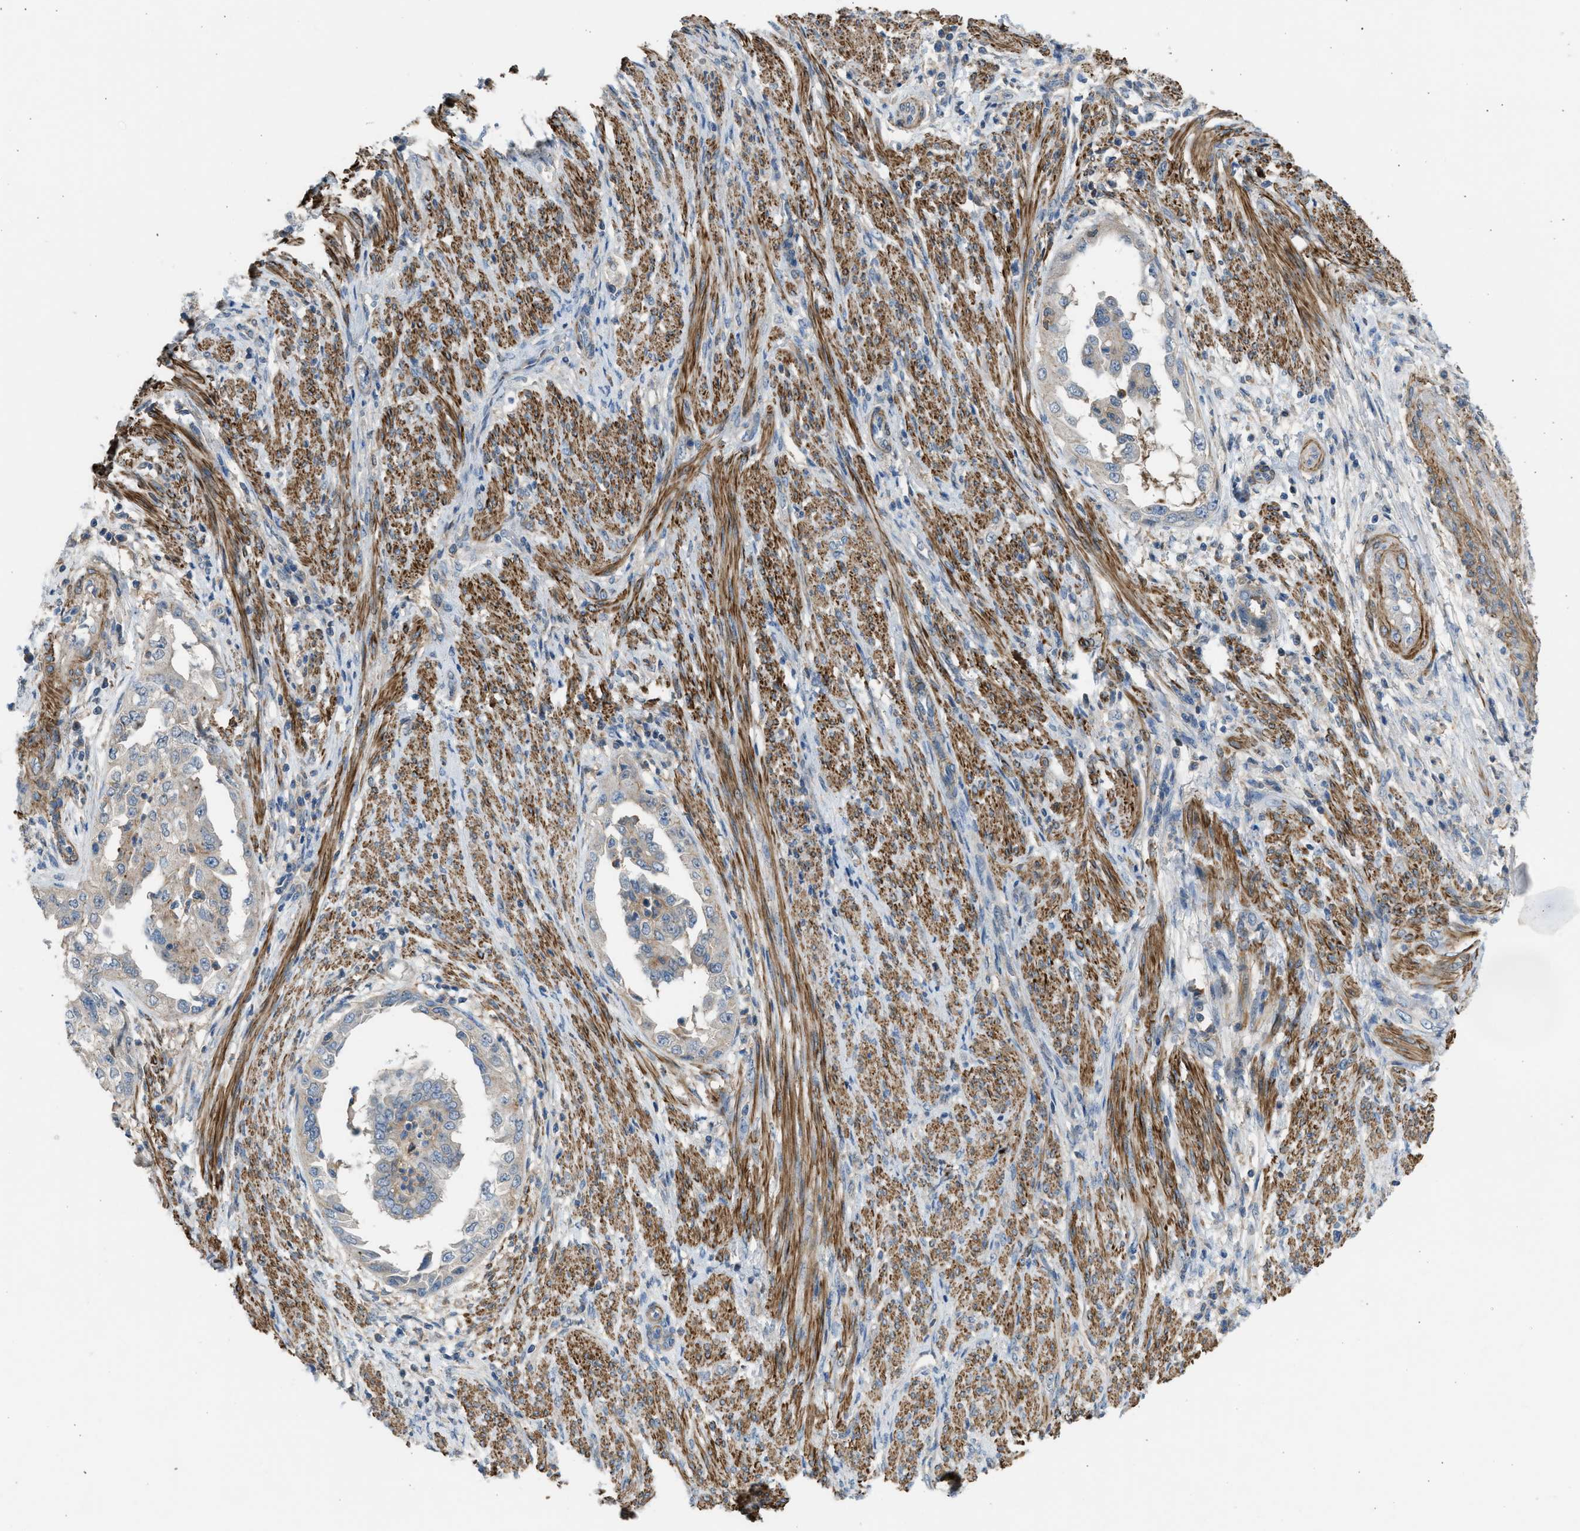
{"staining": {"intensity": "negative", "quantity": "none", "location": "none"}, "tissue": "endometrial cancer", "cell_type": "Tumor cells", "image_type": "cancer", "snomed": [{"axis": "morphology", "description": "Adenocarcinoma, NOS"}, {"axis": "topography", "description": "Endometrium"}], "caption": "IHC of endometrial cancer demonstrates no staining in tumor cells.", "gene": "PCNX3", "patient": {"sex": "female", "age": 85}}